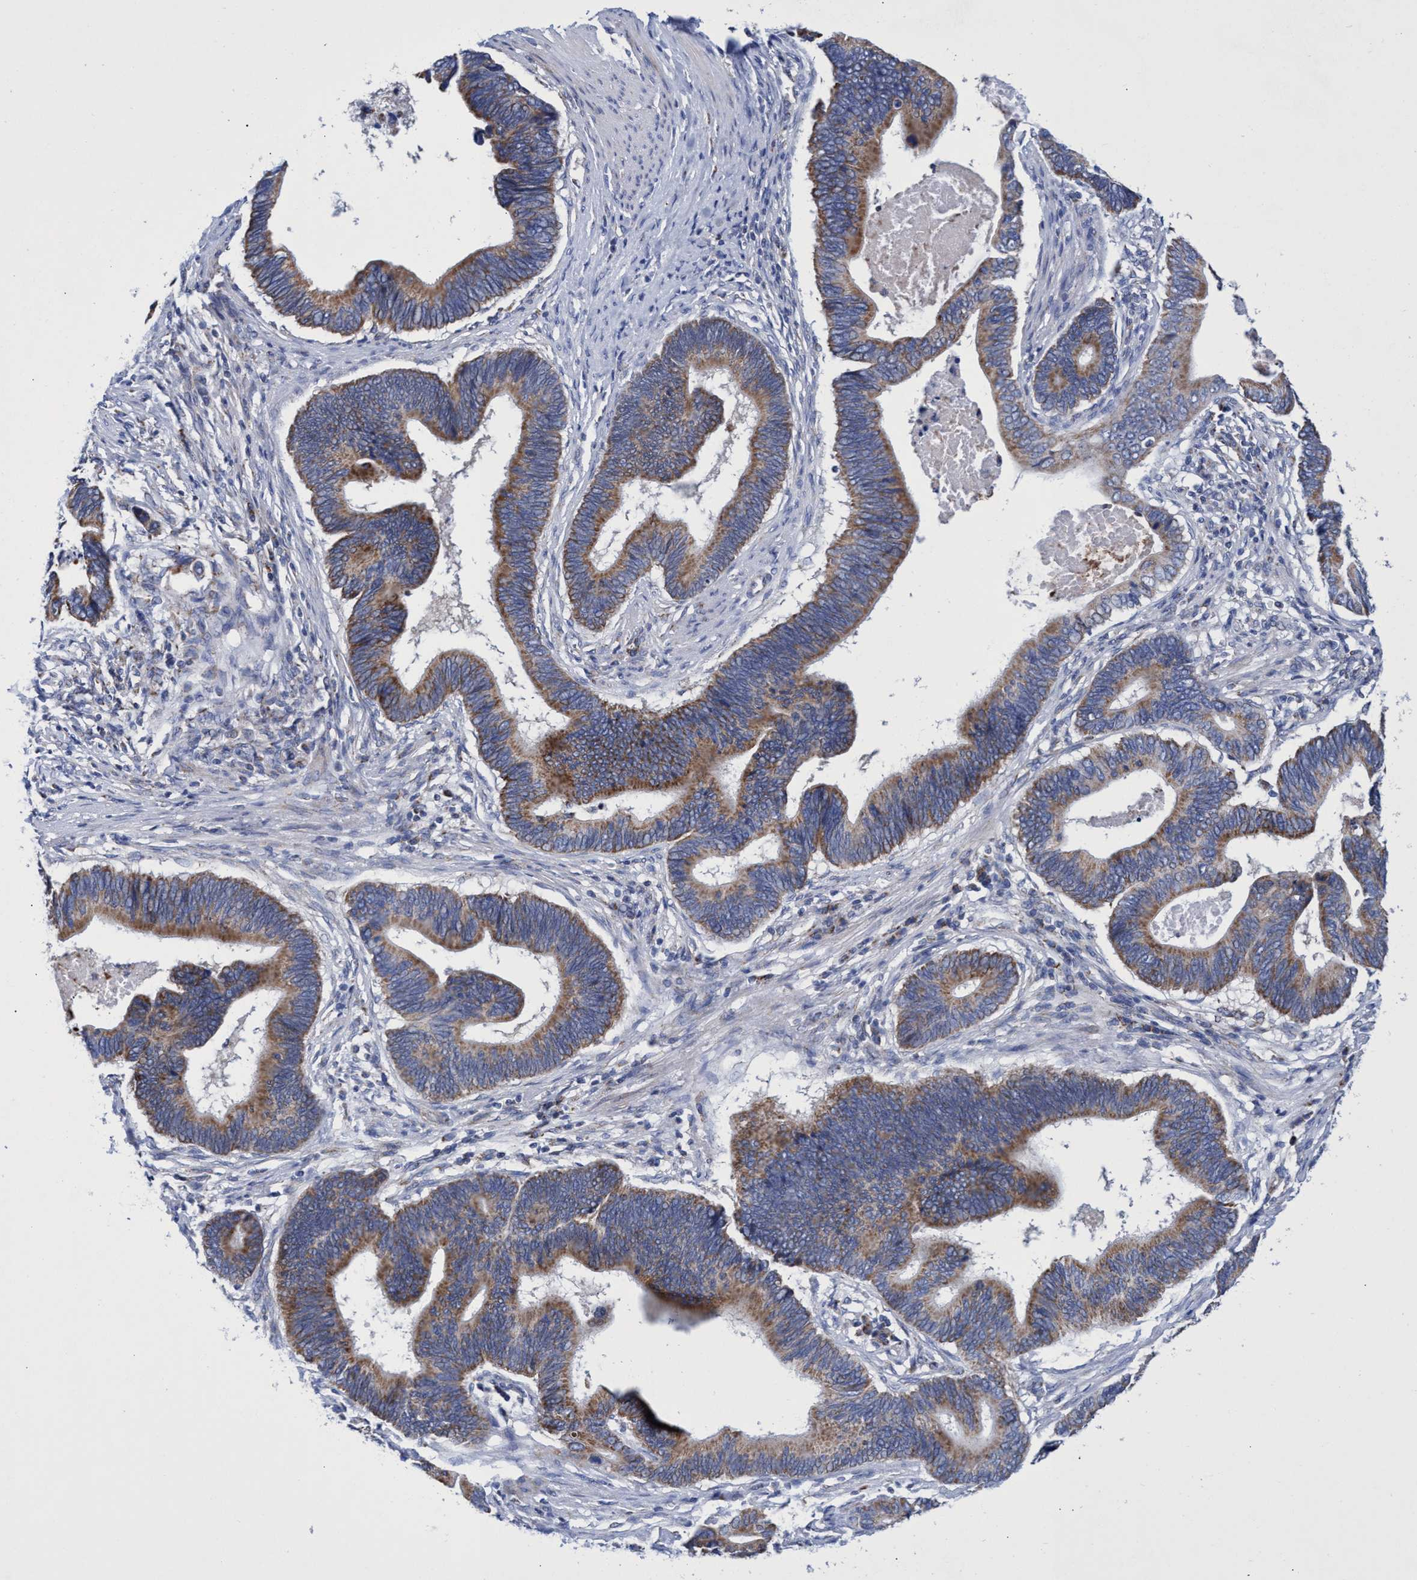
{"staining": {"intensity": "moderate", "quantity": ">75%", "location": "cytoplasmic/membranous"}, "tissue": "pancreatic cancer", "cell_type": "Tumor cells", "image_type": "cancer", "snomed": [{"axis": "morphology", "description": "Adenocarcinoma, NOS"}, {"axis": "topography", "description": "Pancreas"}], "caption": "Immunohistochemical staining of adenocarcinoma (pancreatic) displays moderate cytoplasmic/membranous protein positivity in about >75% of tumor cells.", "gene": "ZNF750", "patient": {"sex": "female", "age": 70}}